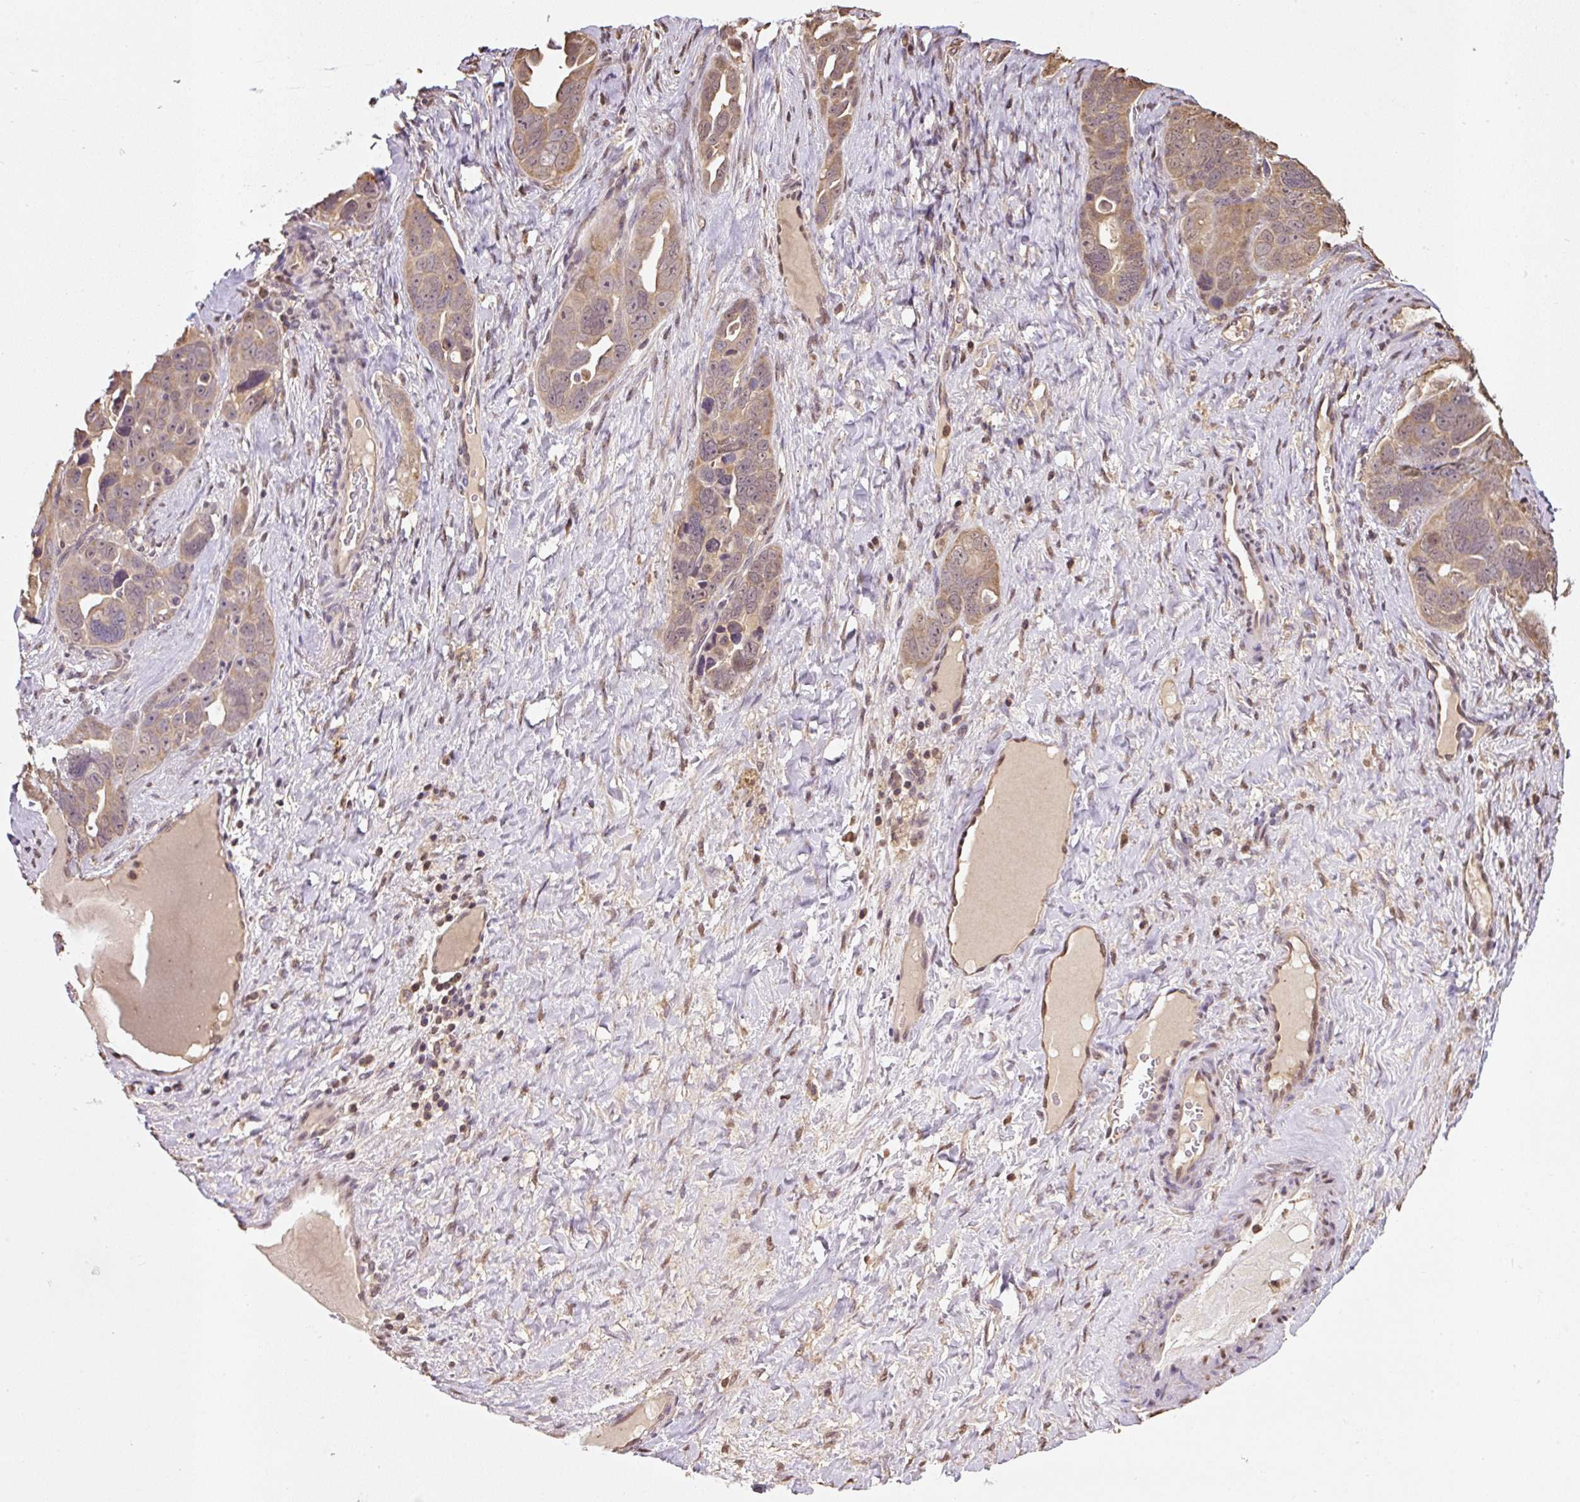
{"staining": {"intensity": "moderate", "quantity": ">75%", "location": "cytoplasmic/membranous,nuclear"}, "tissue": "ovarian cancer", "cell_type": "Tumor cells", "image_type": "cancer", "snomed": [{"axis": "morphology", "description": "Cystadenocarcinoma, serous, NOS"}, {"axis": "topography", "description": "Ovary"}], "caption": "Human serous cystadenocarcinoma (ovarian) stained for a protein (brown) displays moderate cytoplasmic/membranous and nuclear positive positivity in approximately >75% of tumor cells.", "gene": "TMEM170B", "patient": {"sex": "female", "age": 63}}